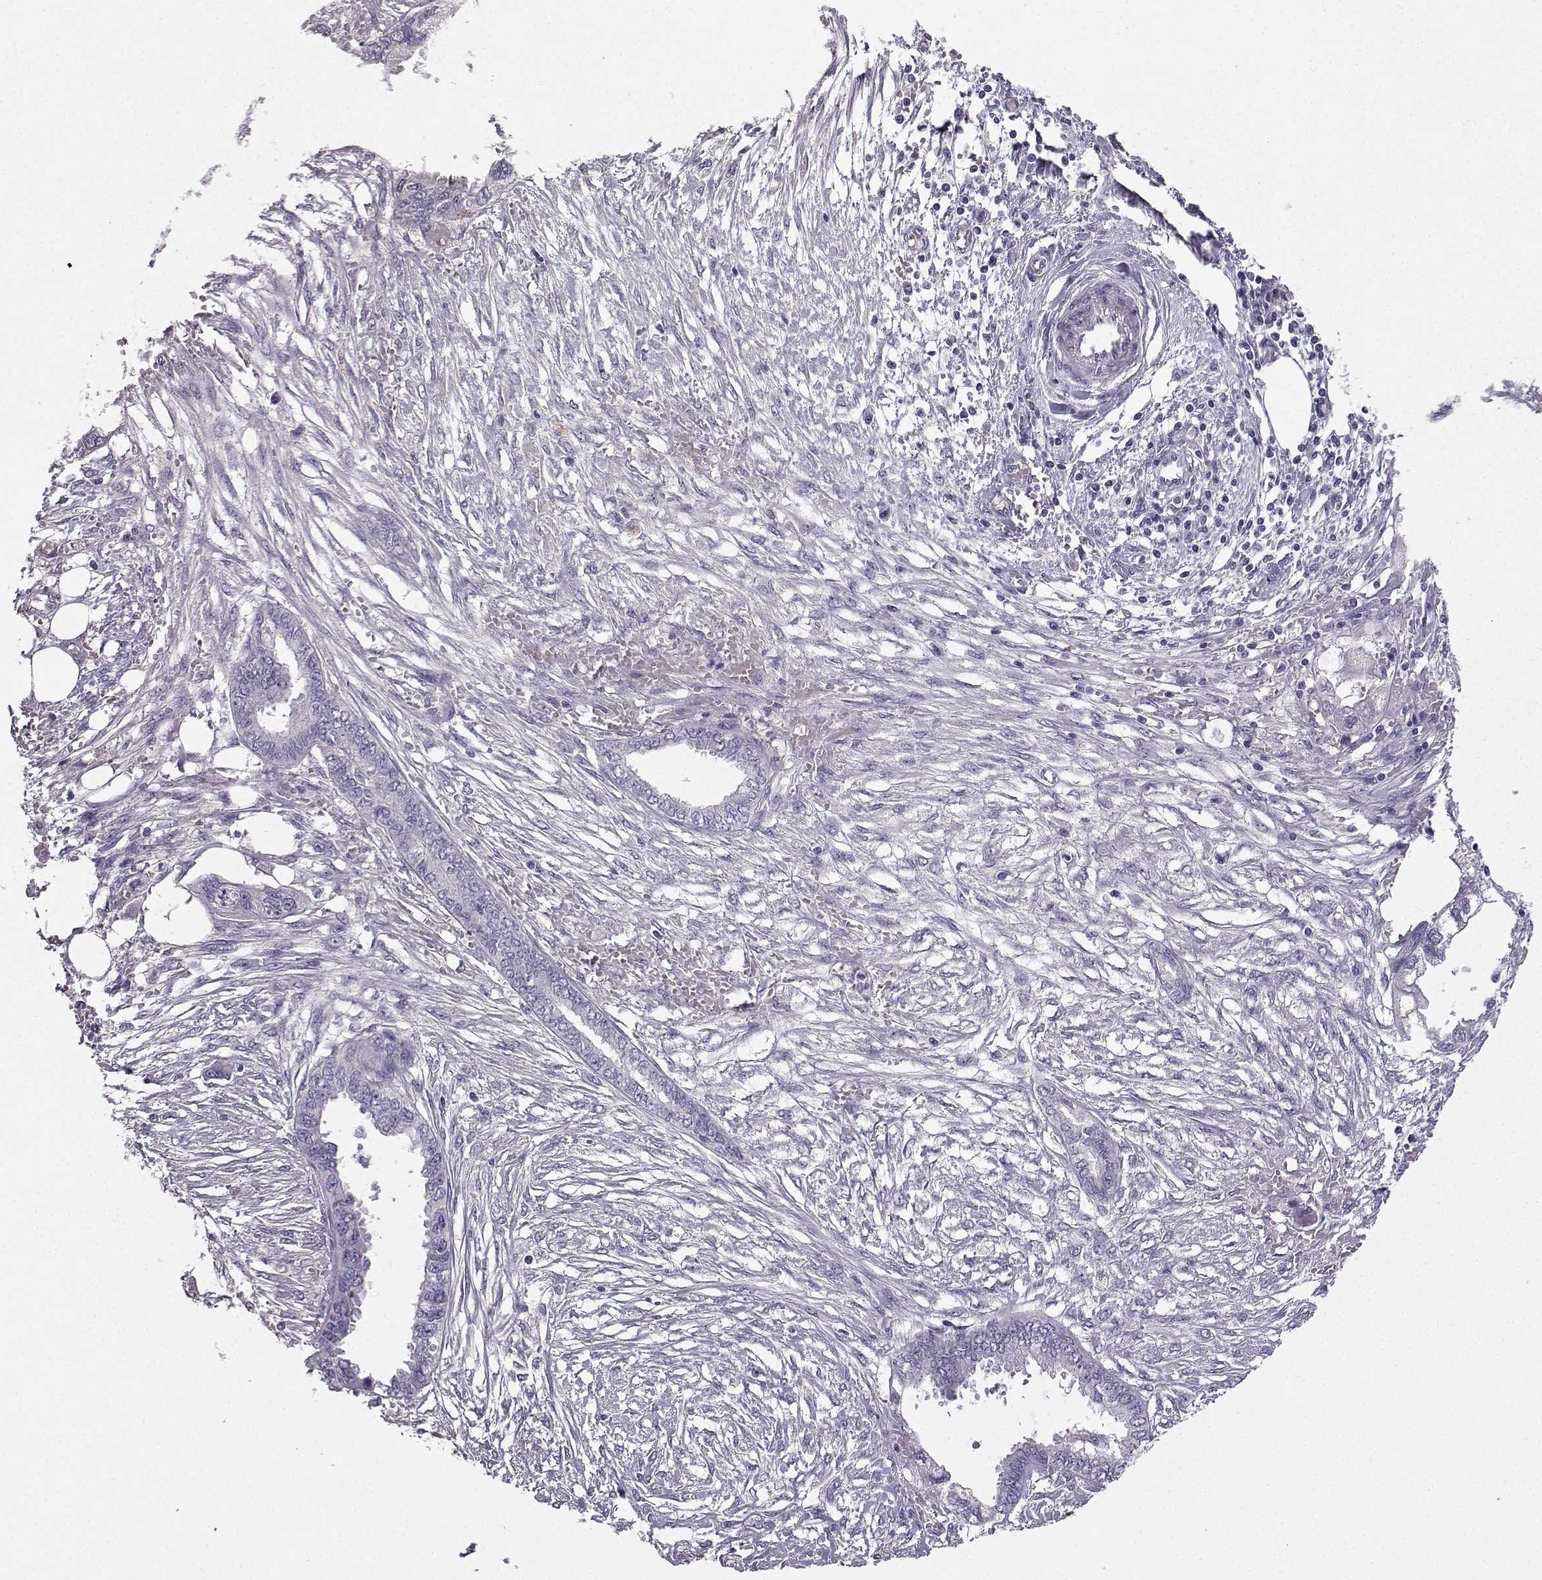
{"staining": {"intensity": "negative", "quantity": "none", "location": "none"}, "tissue": "endometrial cancer", "cell_type": "Tumor cells", "image_type": "cancer", "snomed": [{"axis": "morphology", "description": "Adenocarcinoma, NOS"}, {"axis": "morphology", "description": "Adenocarcinoma, metastatic, NOS"}, {"axis": "topography", "description": "Adipose tissue"}, {"axis": "topography", "description": "Endometrium"}], "caption": "IHC image of neoplastic tissue: endometrial adenocarcinoma stained with DAB demonstrates no significant protein staining in tumor cells.", "gene": "SPAG11B", "patient": {"sex": "female", "age": 67}}